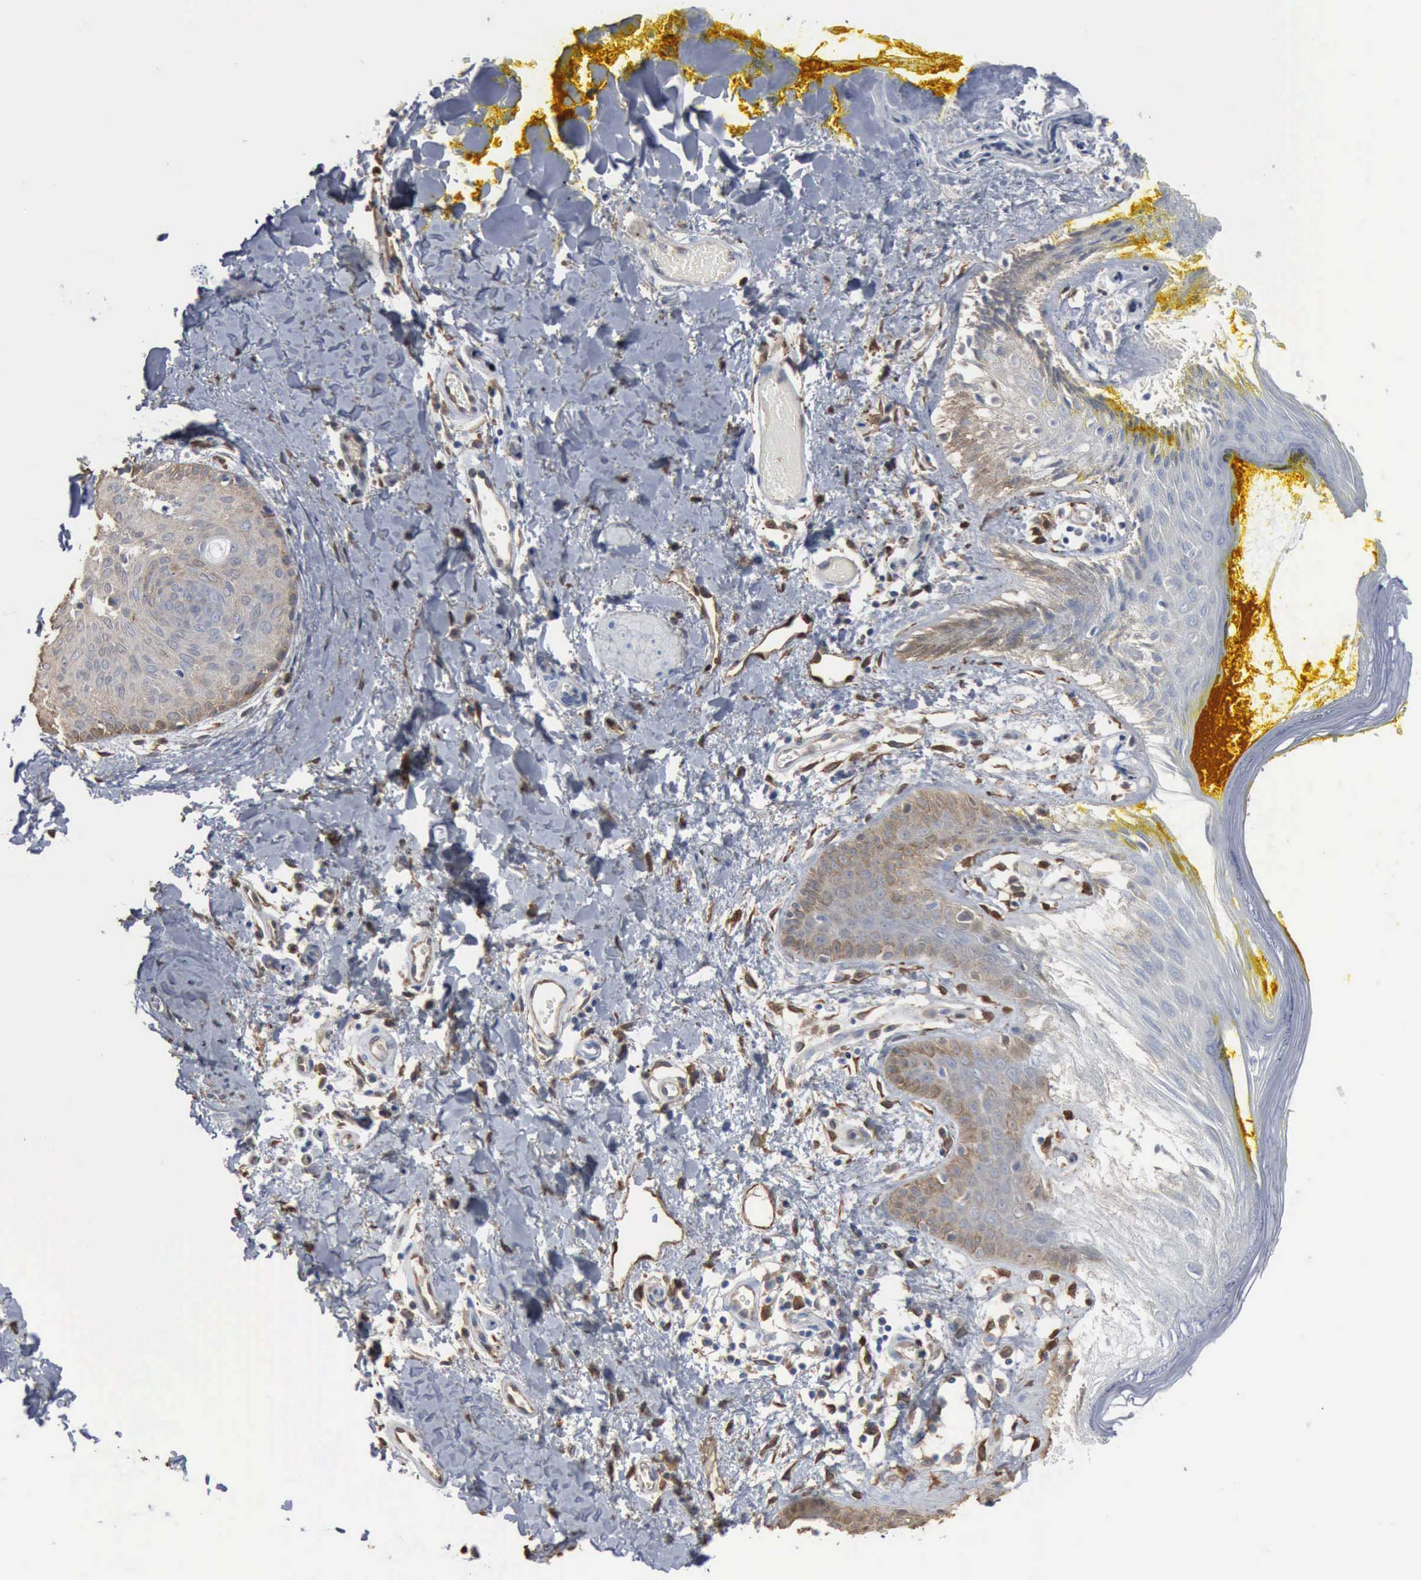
{"staining": {"intensity": "weak", "quantity": "25%-75%", "location": "cytoplasmic/membranous"}, "tissue": "skin", "cell_type": "Epidermal cells", "image_type": "normal", "snomed": [{"axis": "morphology", "description": "Normal tissue, NOS"}, {"axis": "topography", "description": "Skin"}, {"axis": "topography", "description": "Anal"}], "caption": "Epidermal cells demonstrate low levels of weak cytoplasmic/membranous staining in approximately 25%-75% of cells in unremarkable human skin.", "gene": "FSCN1", "patient": {"sex": "male", "age": 61}}